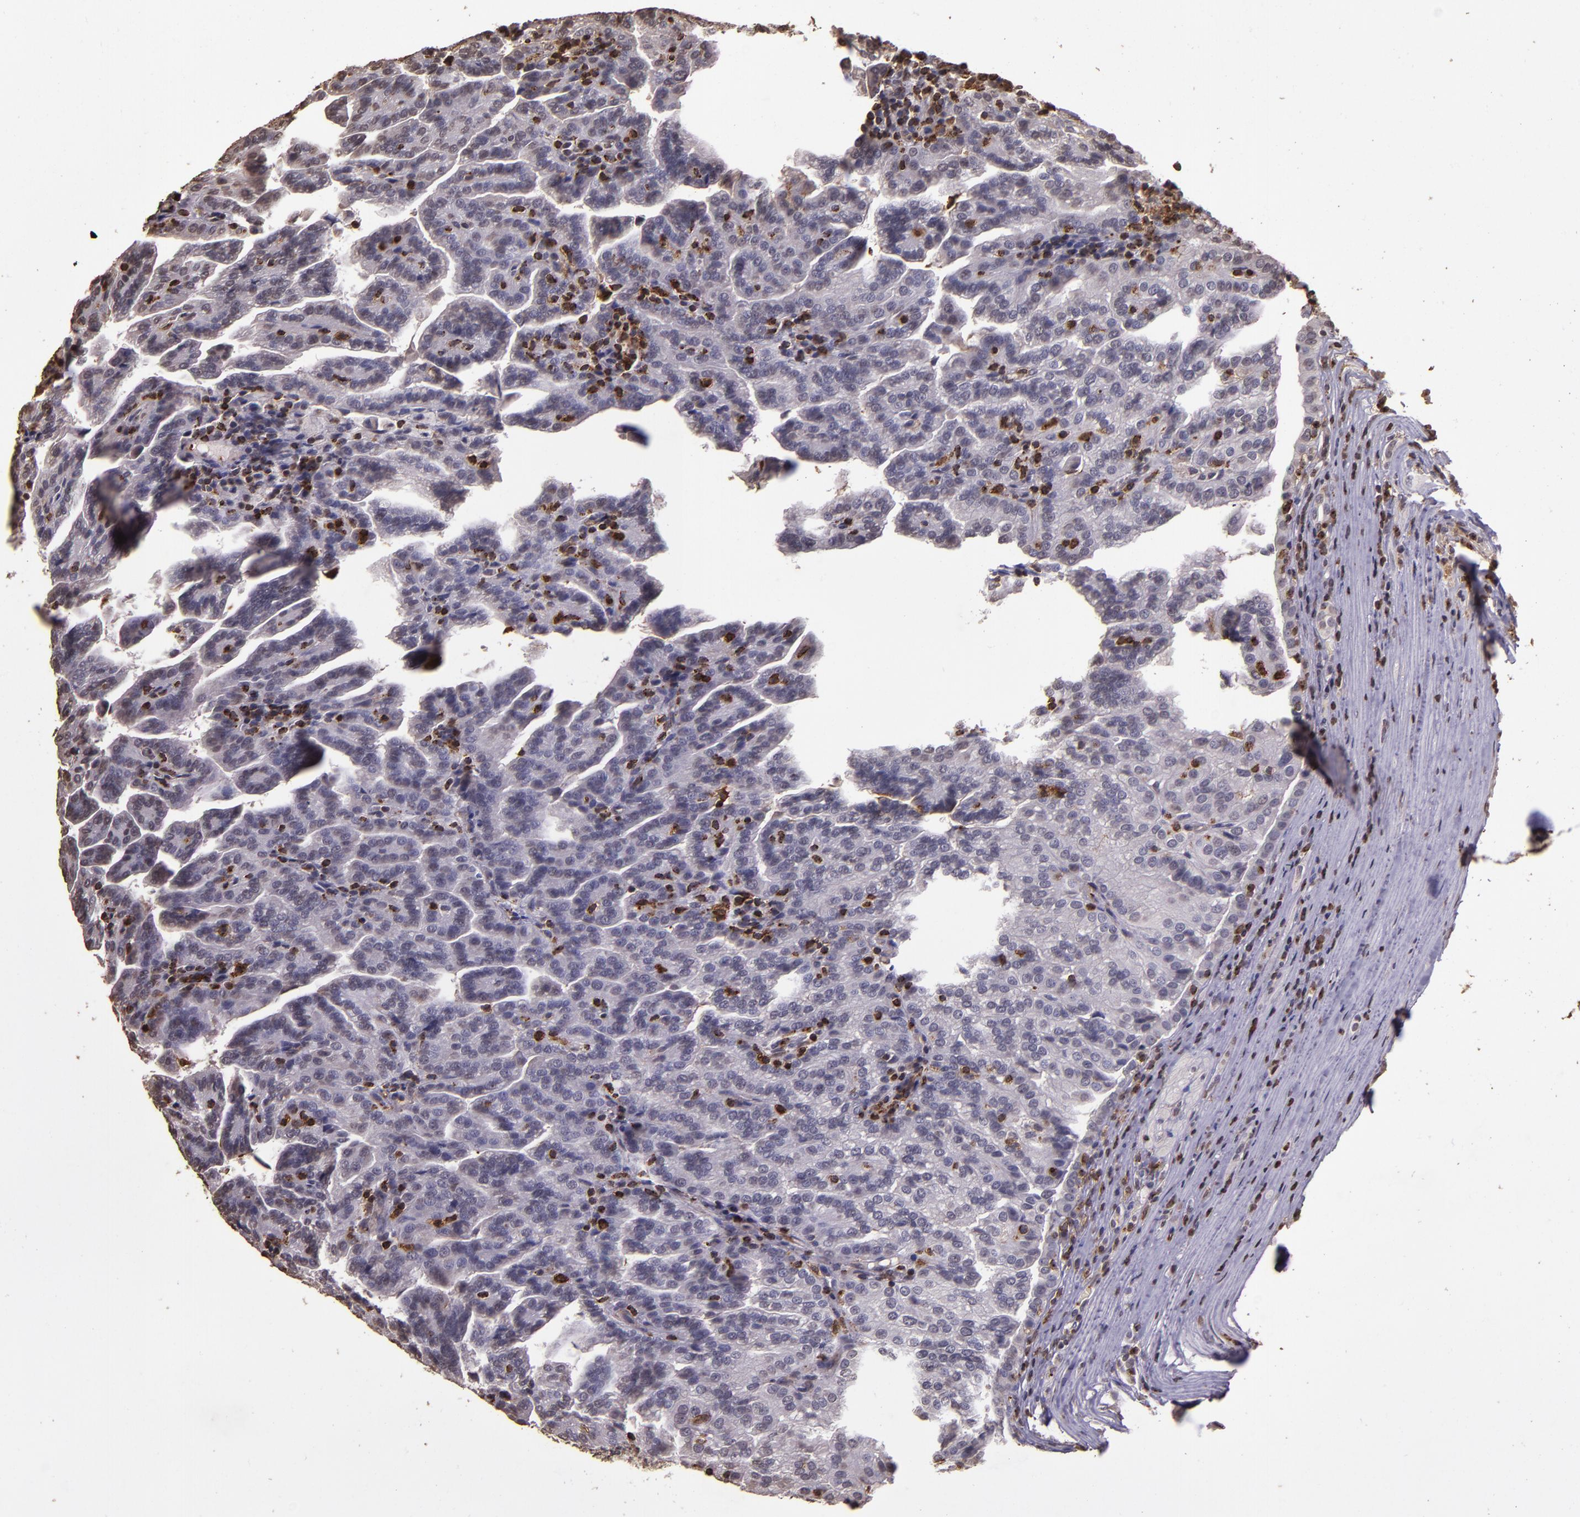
{"staining": {"intensity": "negative", "quantity": "none", "location": "none"}, "tissue": "renal cancer", "cell_type": "Tumor cells", "image_type": "cancer", "snomed": [{"axis": "morphology", "description": "Adenocarcinoma, NOS"}, {"axis": "topography", "description": "Kidney"}], "caption": "Protein analysis of renal cancer reveals no significant positivity in tumor cells. (DAB immunohistochemistry visualized using brightfield microscopy, high magnification).", "gene": "SLC2A3", "patient": {"sex": "male", "age": 61}}